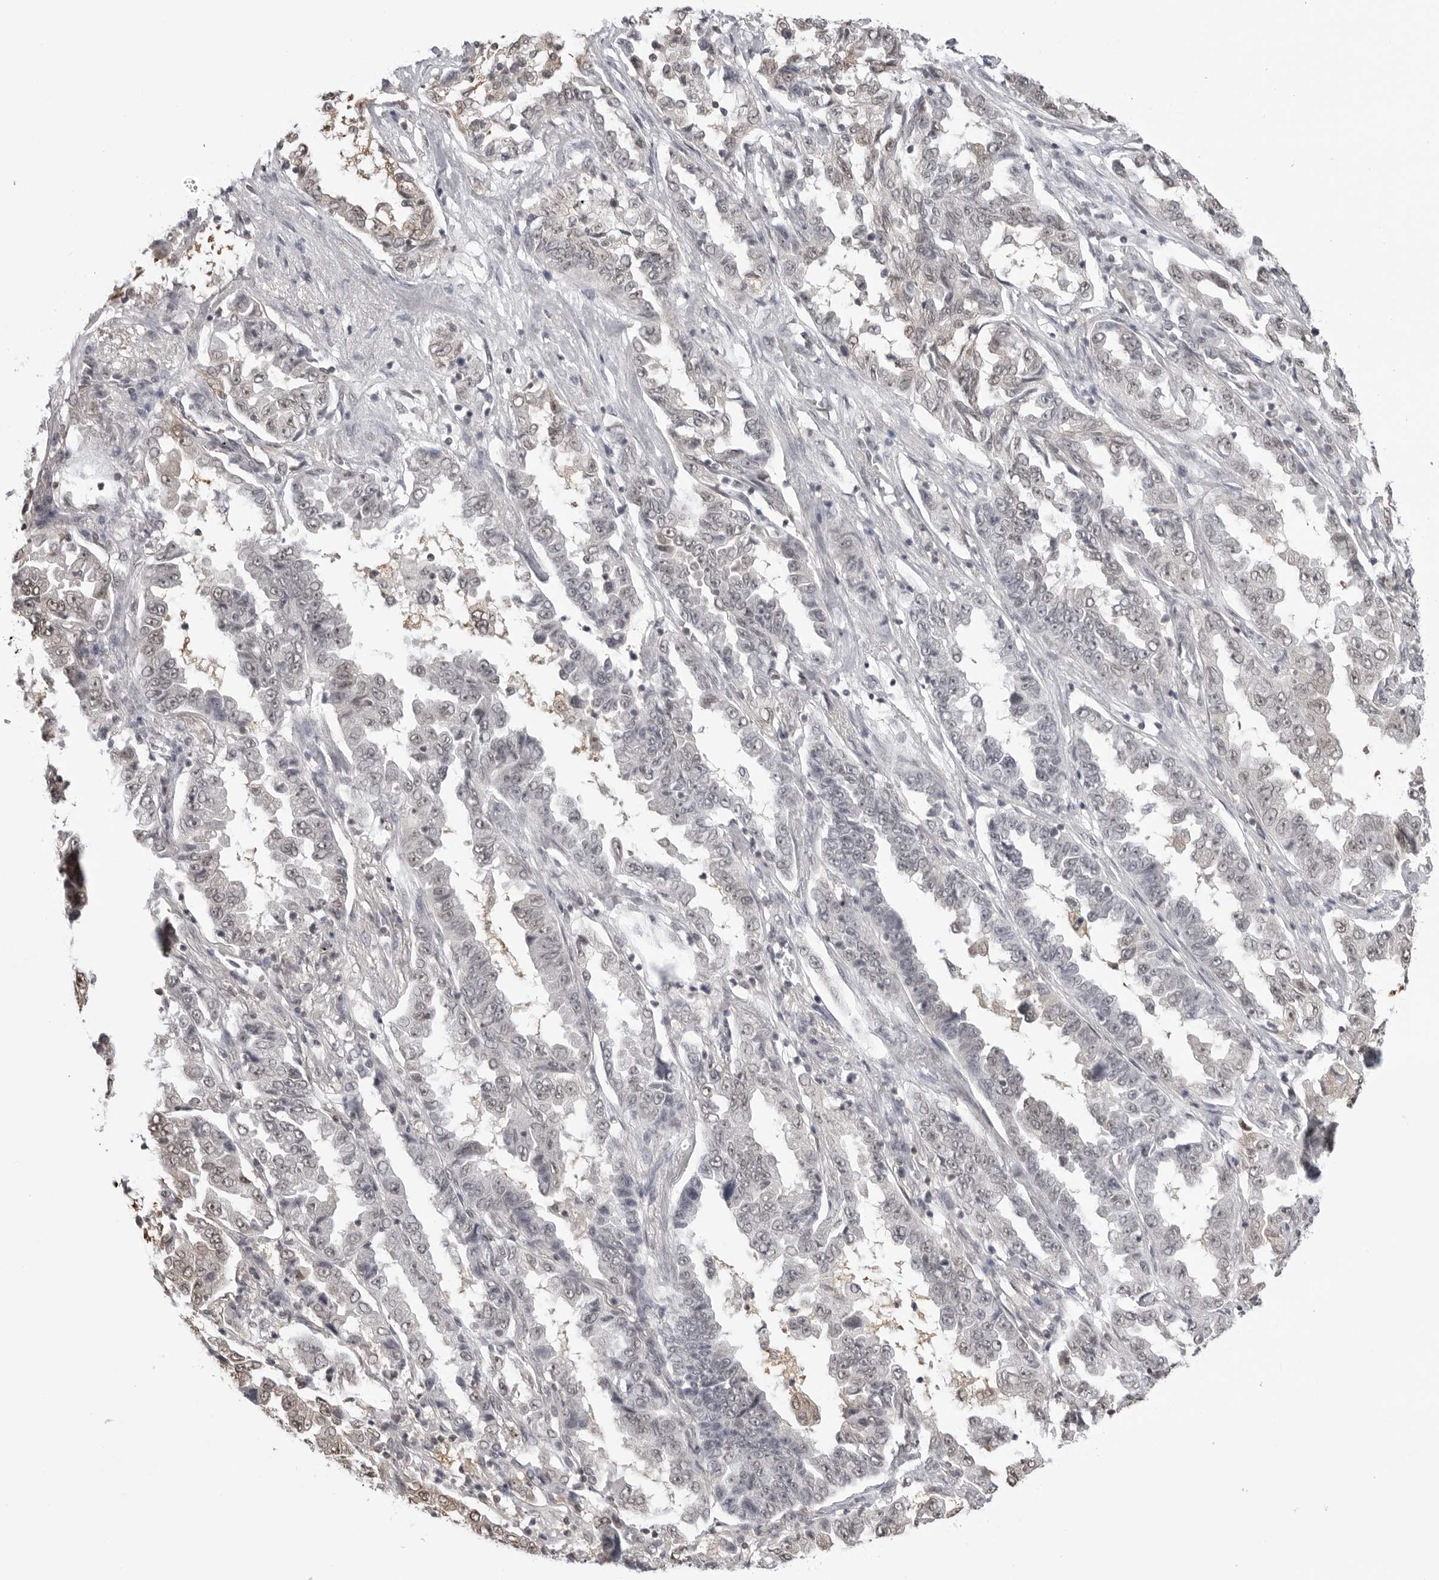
{"staining": {"intensity": "negative", "quantity": "none", "location": "none"}, "tissue": "lung cancer", "cell_type": "Tumor cells", "image_type": "cancer", "snomed": [{"axis": "morphology", "description": "Adenocarcinoma, NOS"}, {"axis": "topography", "description": "Lung"}], "caption": "Immunohistochemistry (IHC) of adenocarcinoma (lung) reveals no staining in tumor cells.", "gene": "YWHAG", "patient": {"sex": "female", "age": 51}}